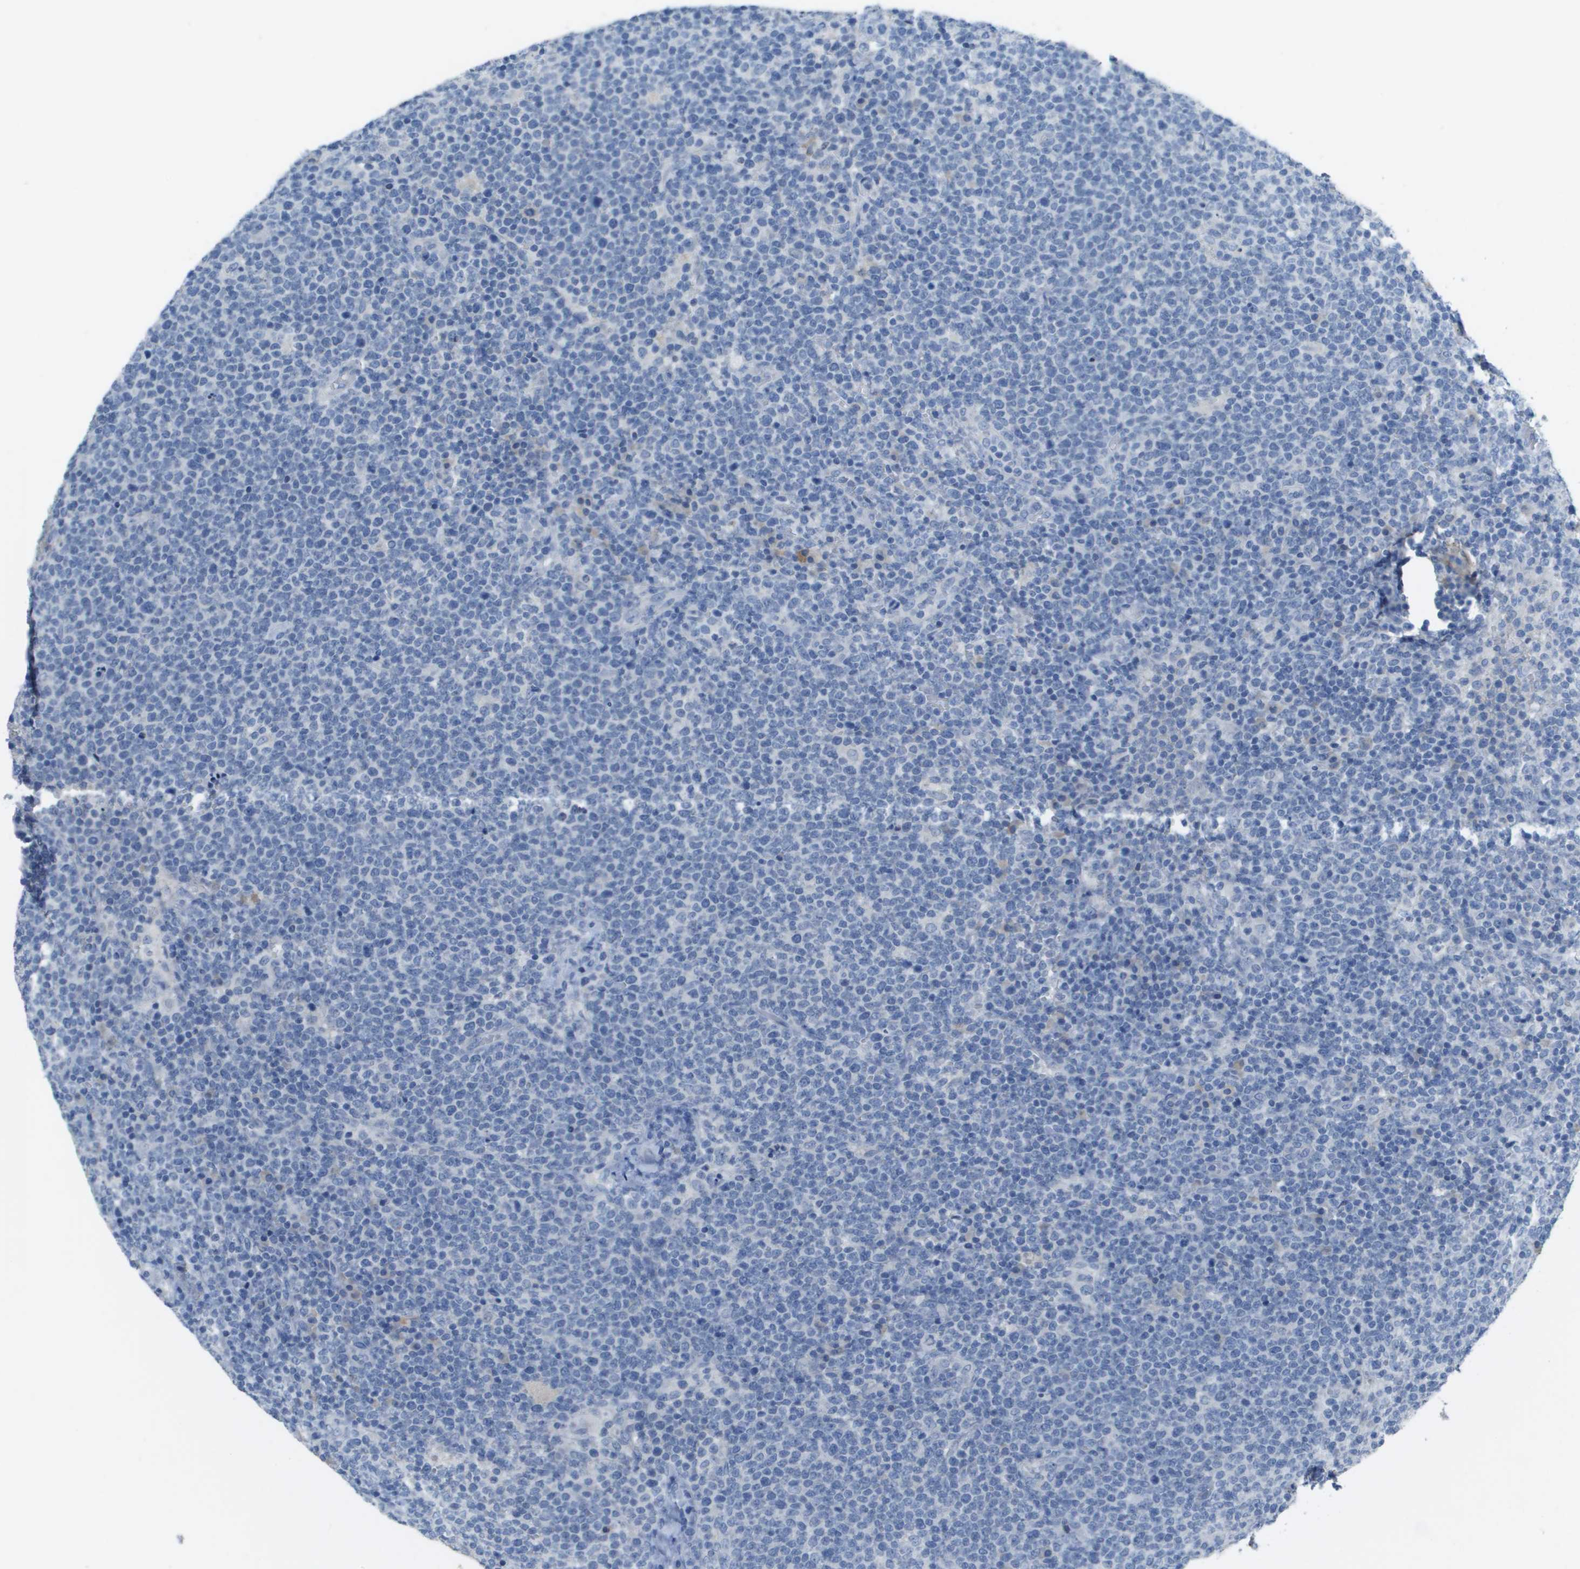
{"staining": {"intensity": "negative", "quantity": "none", "location": "none"}, "tissue": "lymphoma", "cell_type": "Tumor cells", "image_type": "cancer", "snomed": [{"axis": "morphology", "description": "Malignant lymphoma, non-Hodgkin's type, High grade"}, {"axis": "topography", "description": "Lymph node"}], "caption": "High-grade malignant lymphoma, non-Hodgkin's type stained for a protein using IHC displays no expression tumor cells.", "gene": "PTGDR2", "patient": {"sex": "male", "age": 61}}